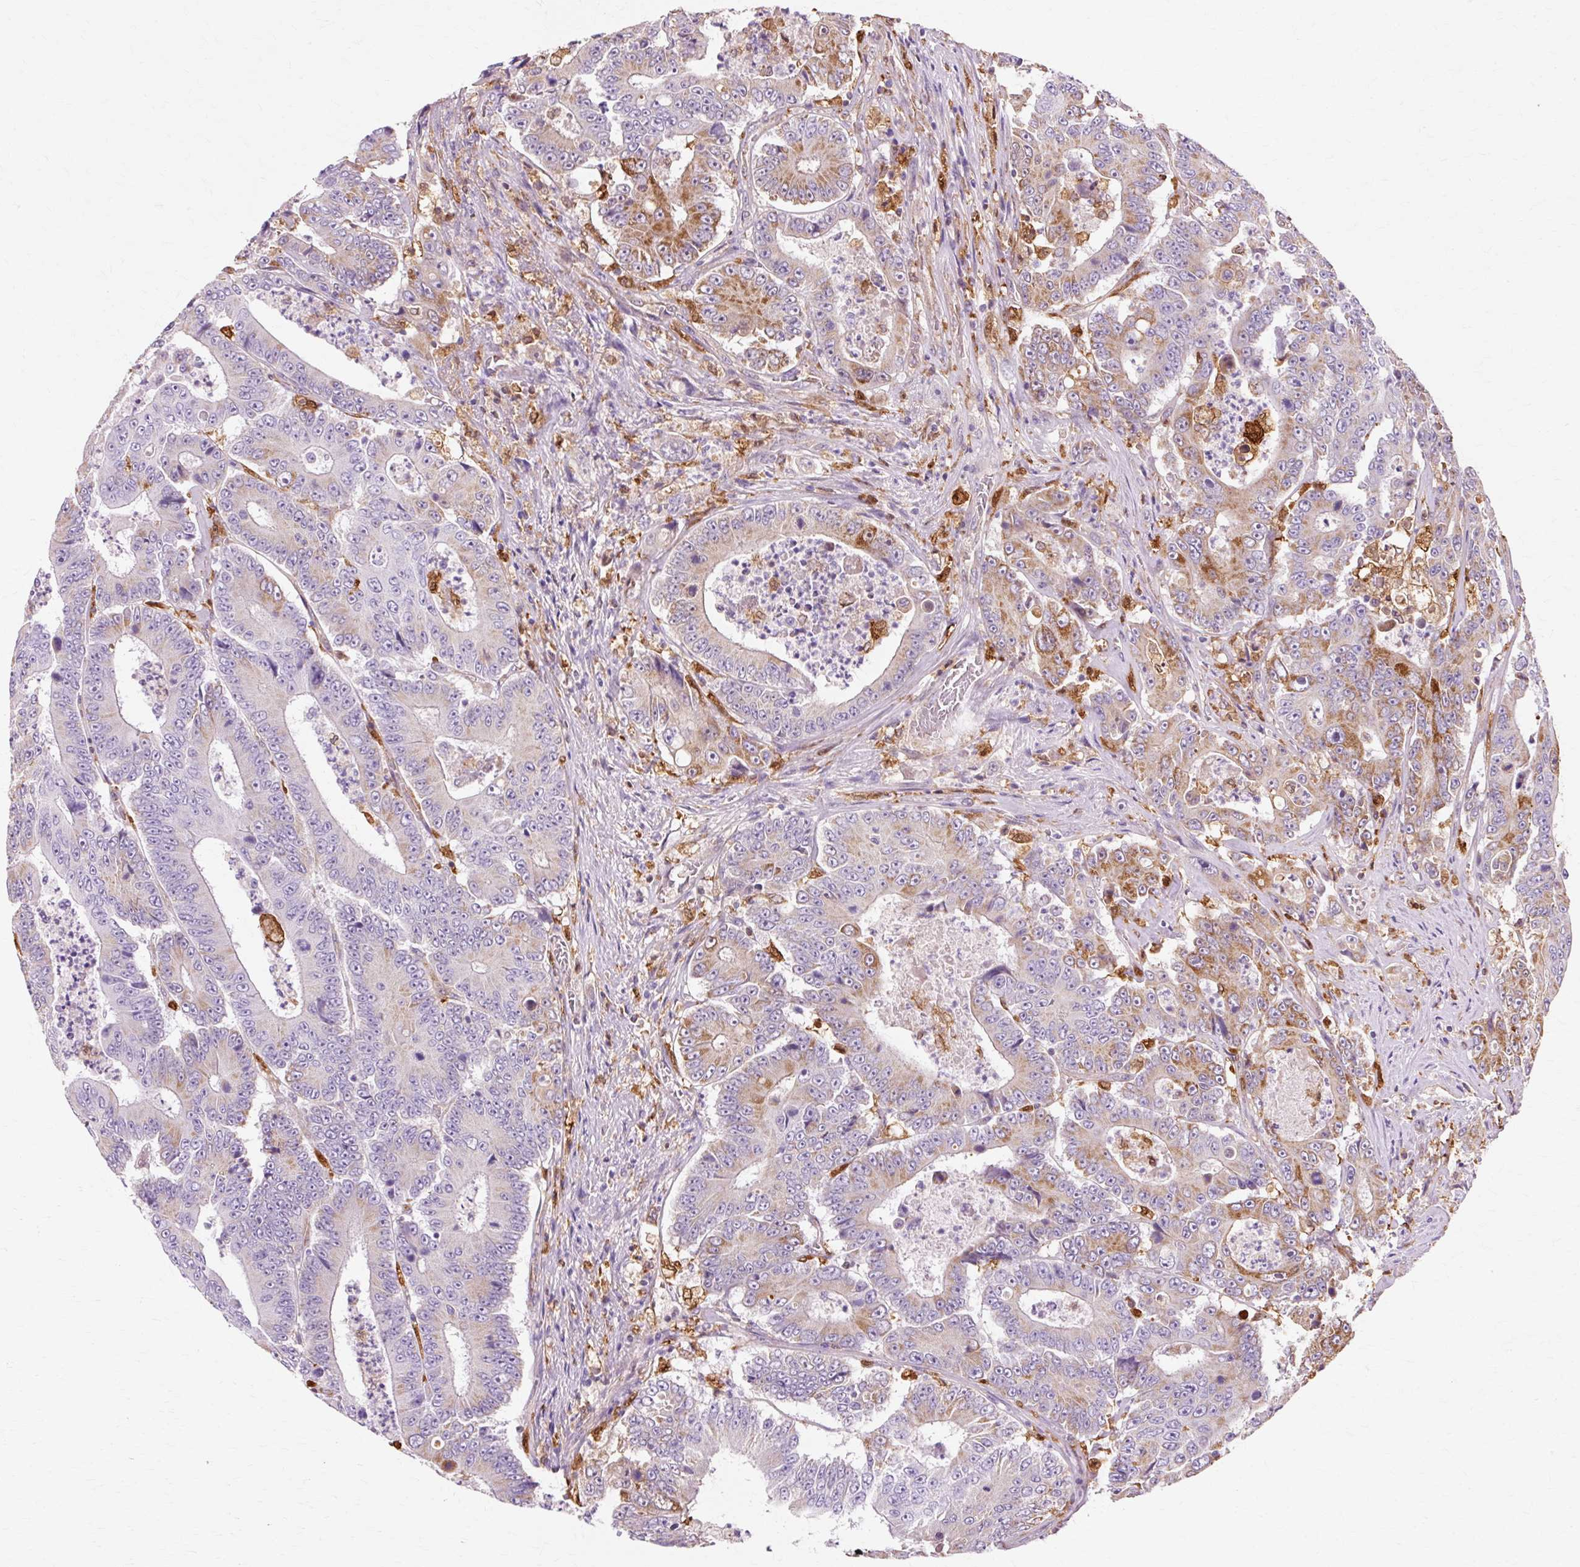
{"staining": {"intensity": "moderate", "quantity": "<25%", "location": "cytoplasmic/membranous"}, "tissue": "colorectal cancer", "cell_type": "Tumor cells", "image_type": "cancer", "snomed": [{"axis": "morphology", "description": "Adenocarcinoma, NOS"}, {"axis": "topography", "description": "Colon"}], "caption": "High-power microscopy captured an immunohistochemistry photomicrograph of colorectal cancer (adenocarcinoma), revealing moderate cytoplasmic/membranous expression in approximately <25% of tumor cells. The staining is performed using DAB brown chromogen to label protein expression. The nuclei are counter-stained blue using hematoxylin.", "gene": "GPX1", "patient": {"sex": "male", "age": 83}}